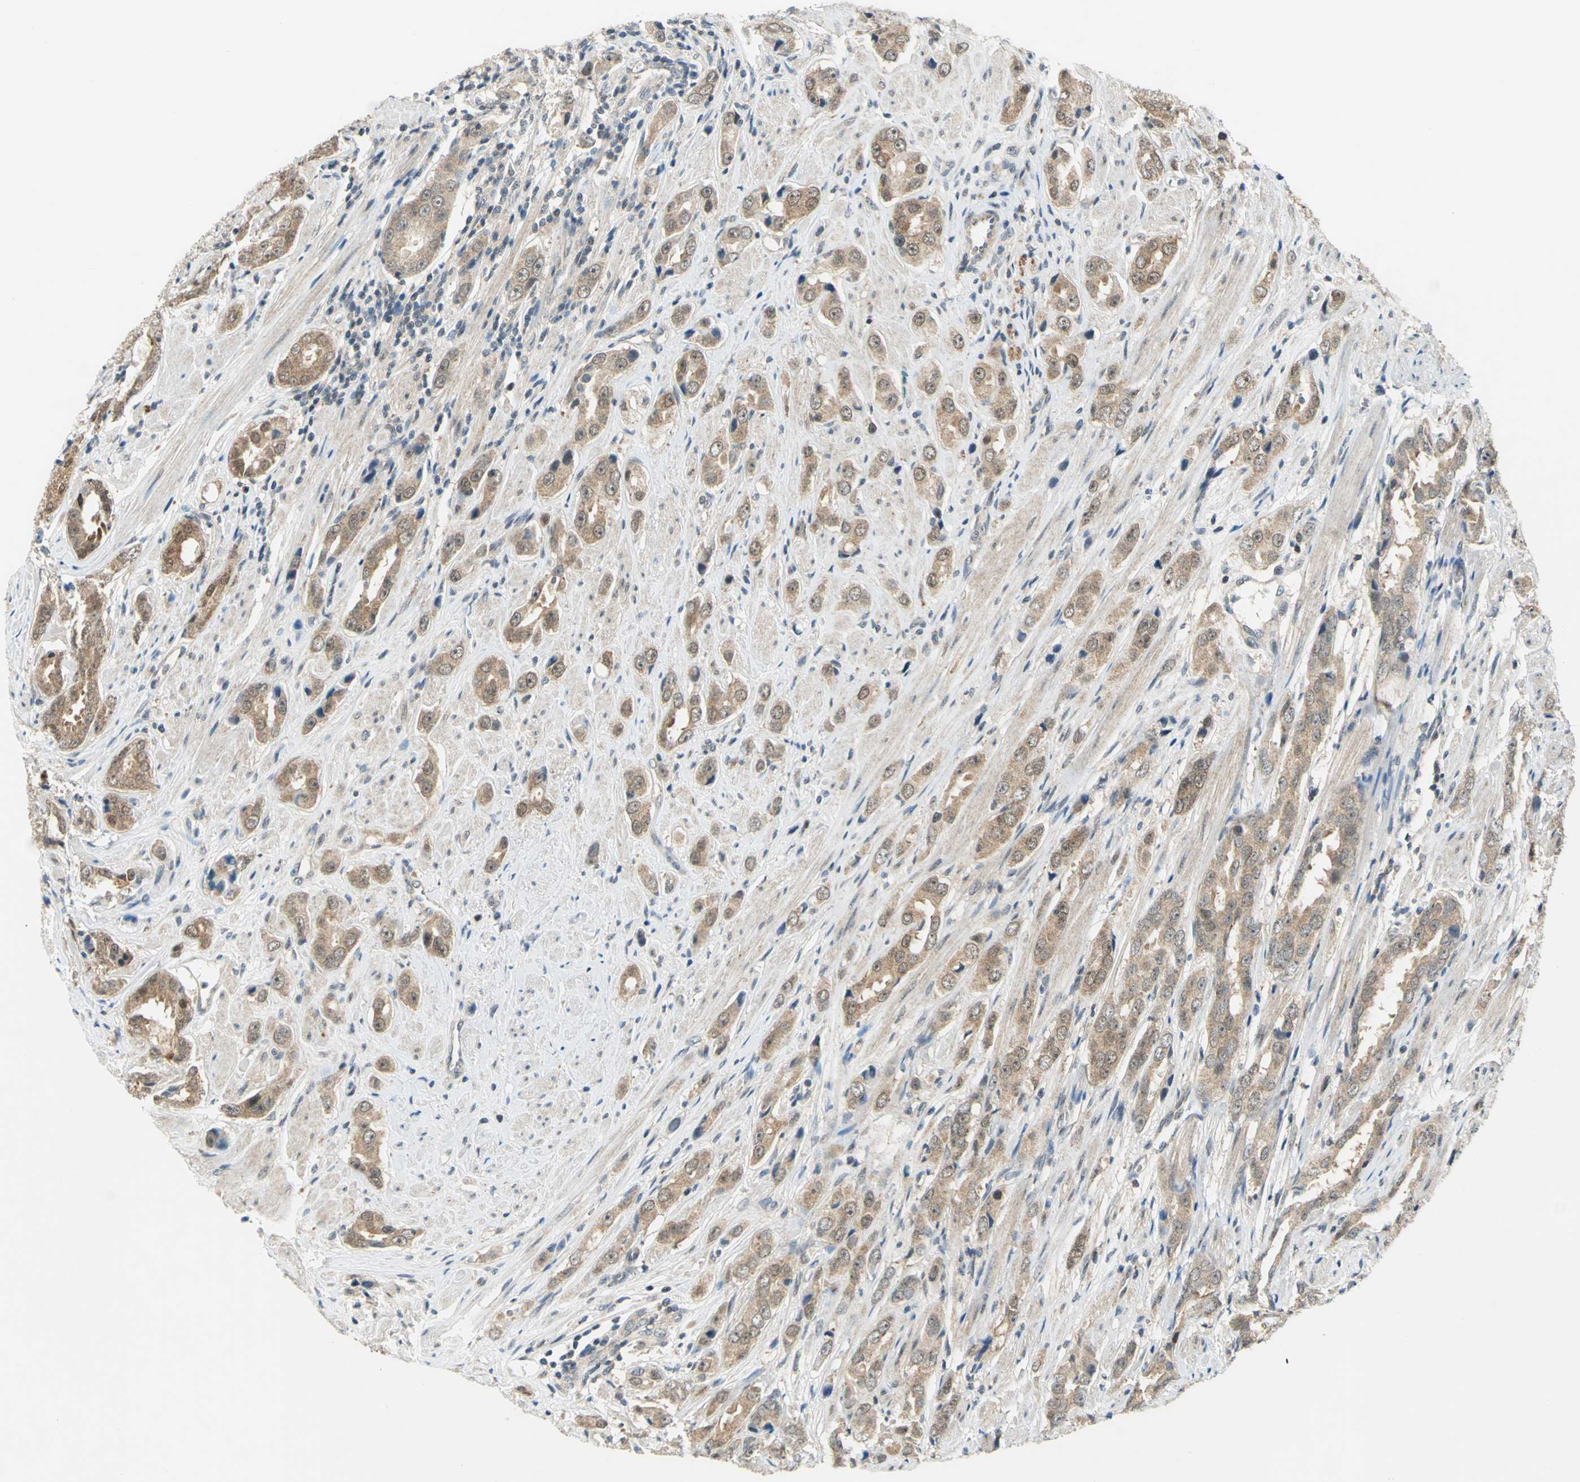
{"staining": {"intensity": "moderate", "quantity": ">75%", "location": "cytoplasmic/membranous"}, "tissue": "prostate cancer", "cell_type": "Tumor cells", "image_type": "cancer", "snomed": [{"axis": "morphology", "description": "Adenocarcinoma, Medium grade"}, {"axis": "topography", "description": "Prostate"}], "caption": "Approximately >75% of tumor cells in adenocarcinoma (medium-grade) (prostate) reveal moderate cytoplasmic/membranous protein expression as visualized by brown immunohistochemical staining.", "gene": "PIN1", "patient": {"sex": "male", "age": 53}}